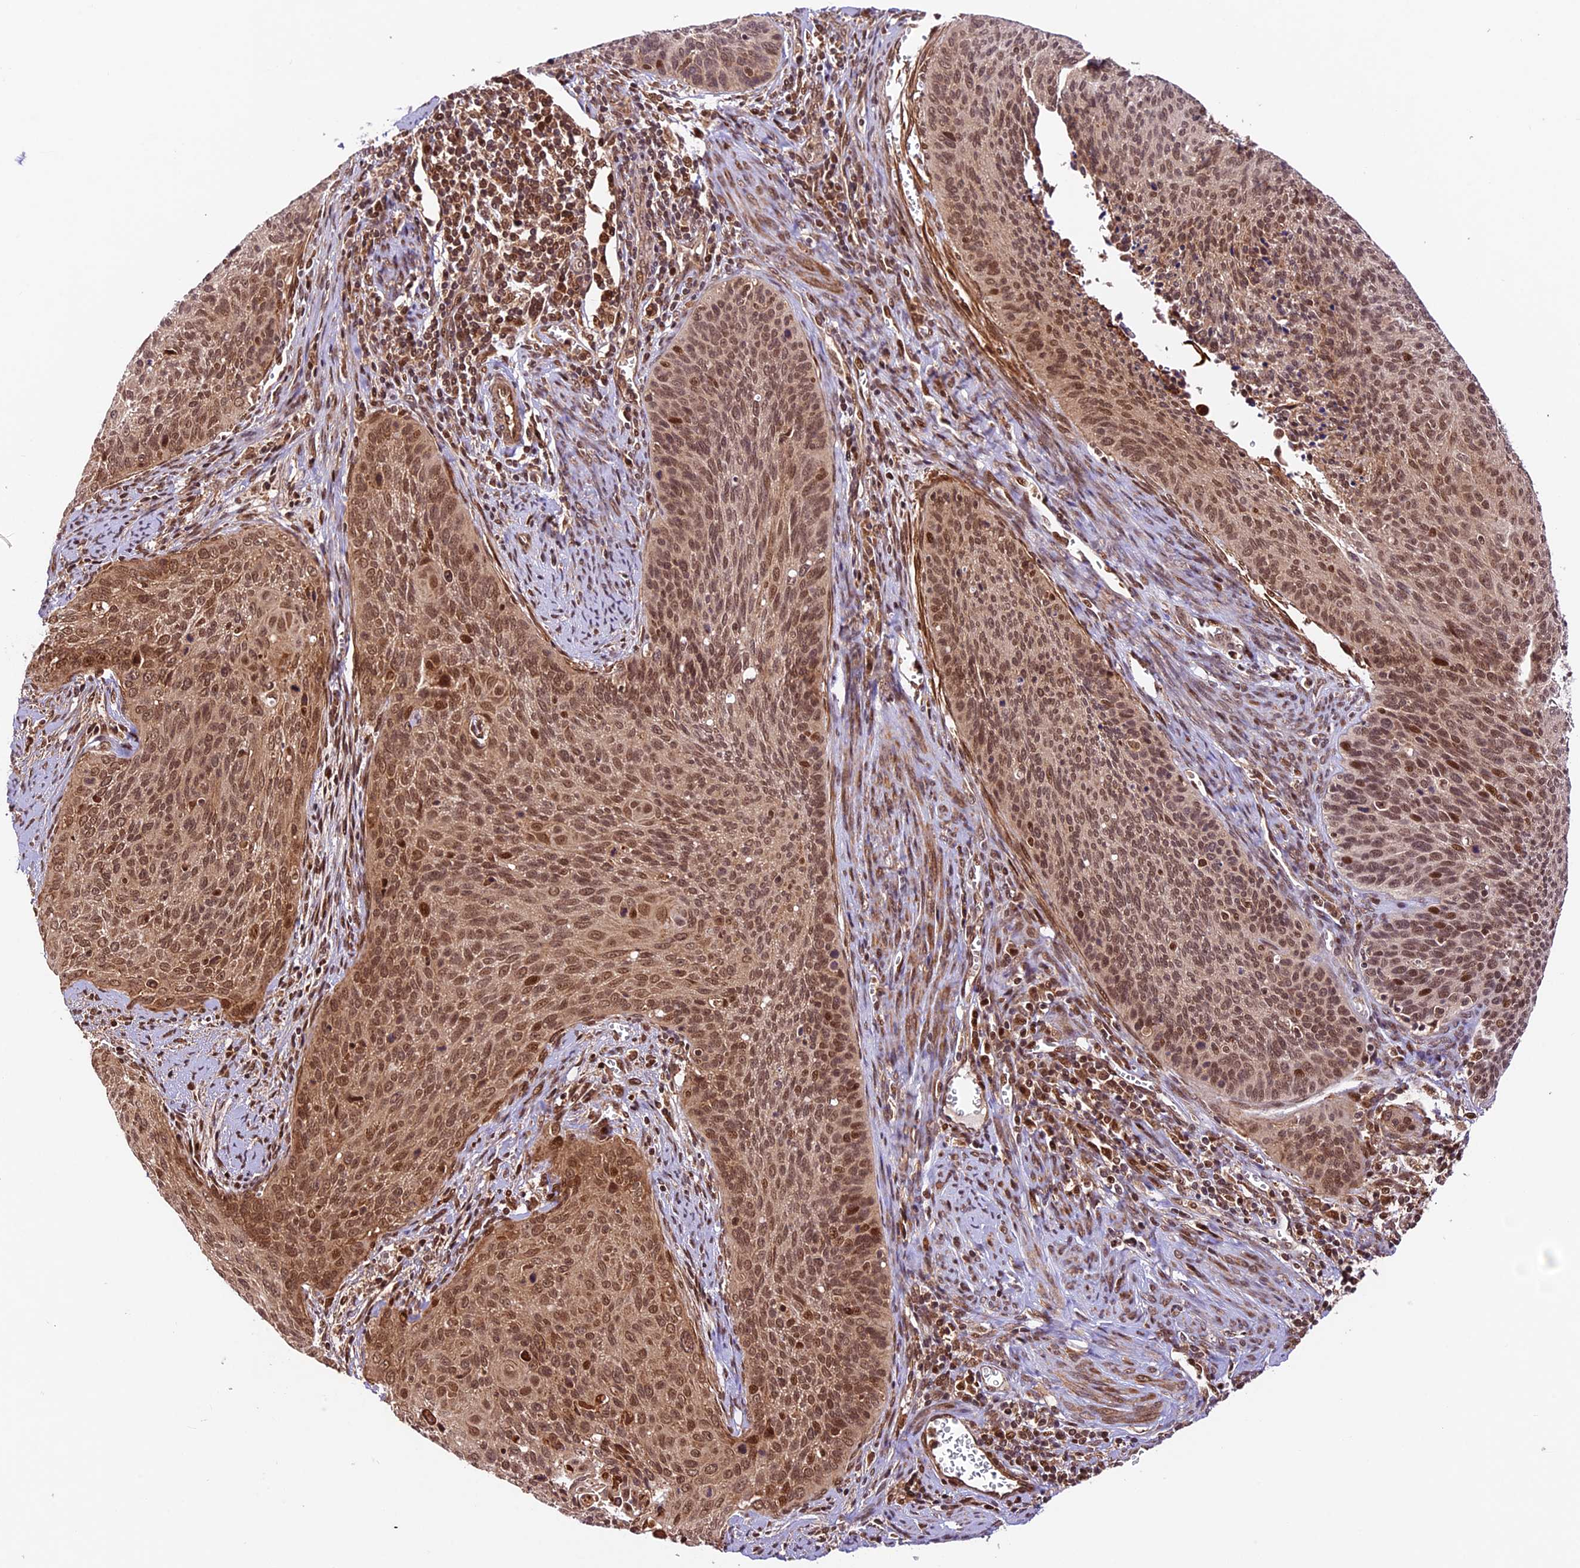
{"staining": {"intensity": "moderate", "quantity": ">75%", "location": "nuclear"}, "tissue": "cervical cancer", "cell_type": "Tumor cells", "image_type": "cancer", "snomed": [{"axis": "morphology", "description": "Squamous cell carcinoma, NOS"}, {"axis": "topography", "description": "Cervix"}], "caption": "Moderate nuclear staining is appreciated in about >75% of tumor cells in squamous cell carcinoma (cervical). Using DAB (3,3'-diaminobenzidine) (brown) and hematoxylin (blue) stains, captured at high magnification using brightfield microscopy.", "gene": "DHX38", "patient": {"sex": "female", "age": 55}}